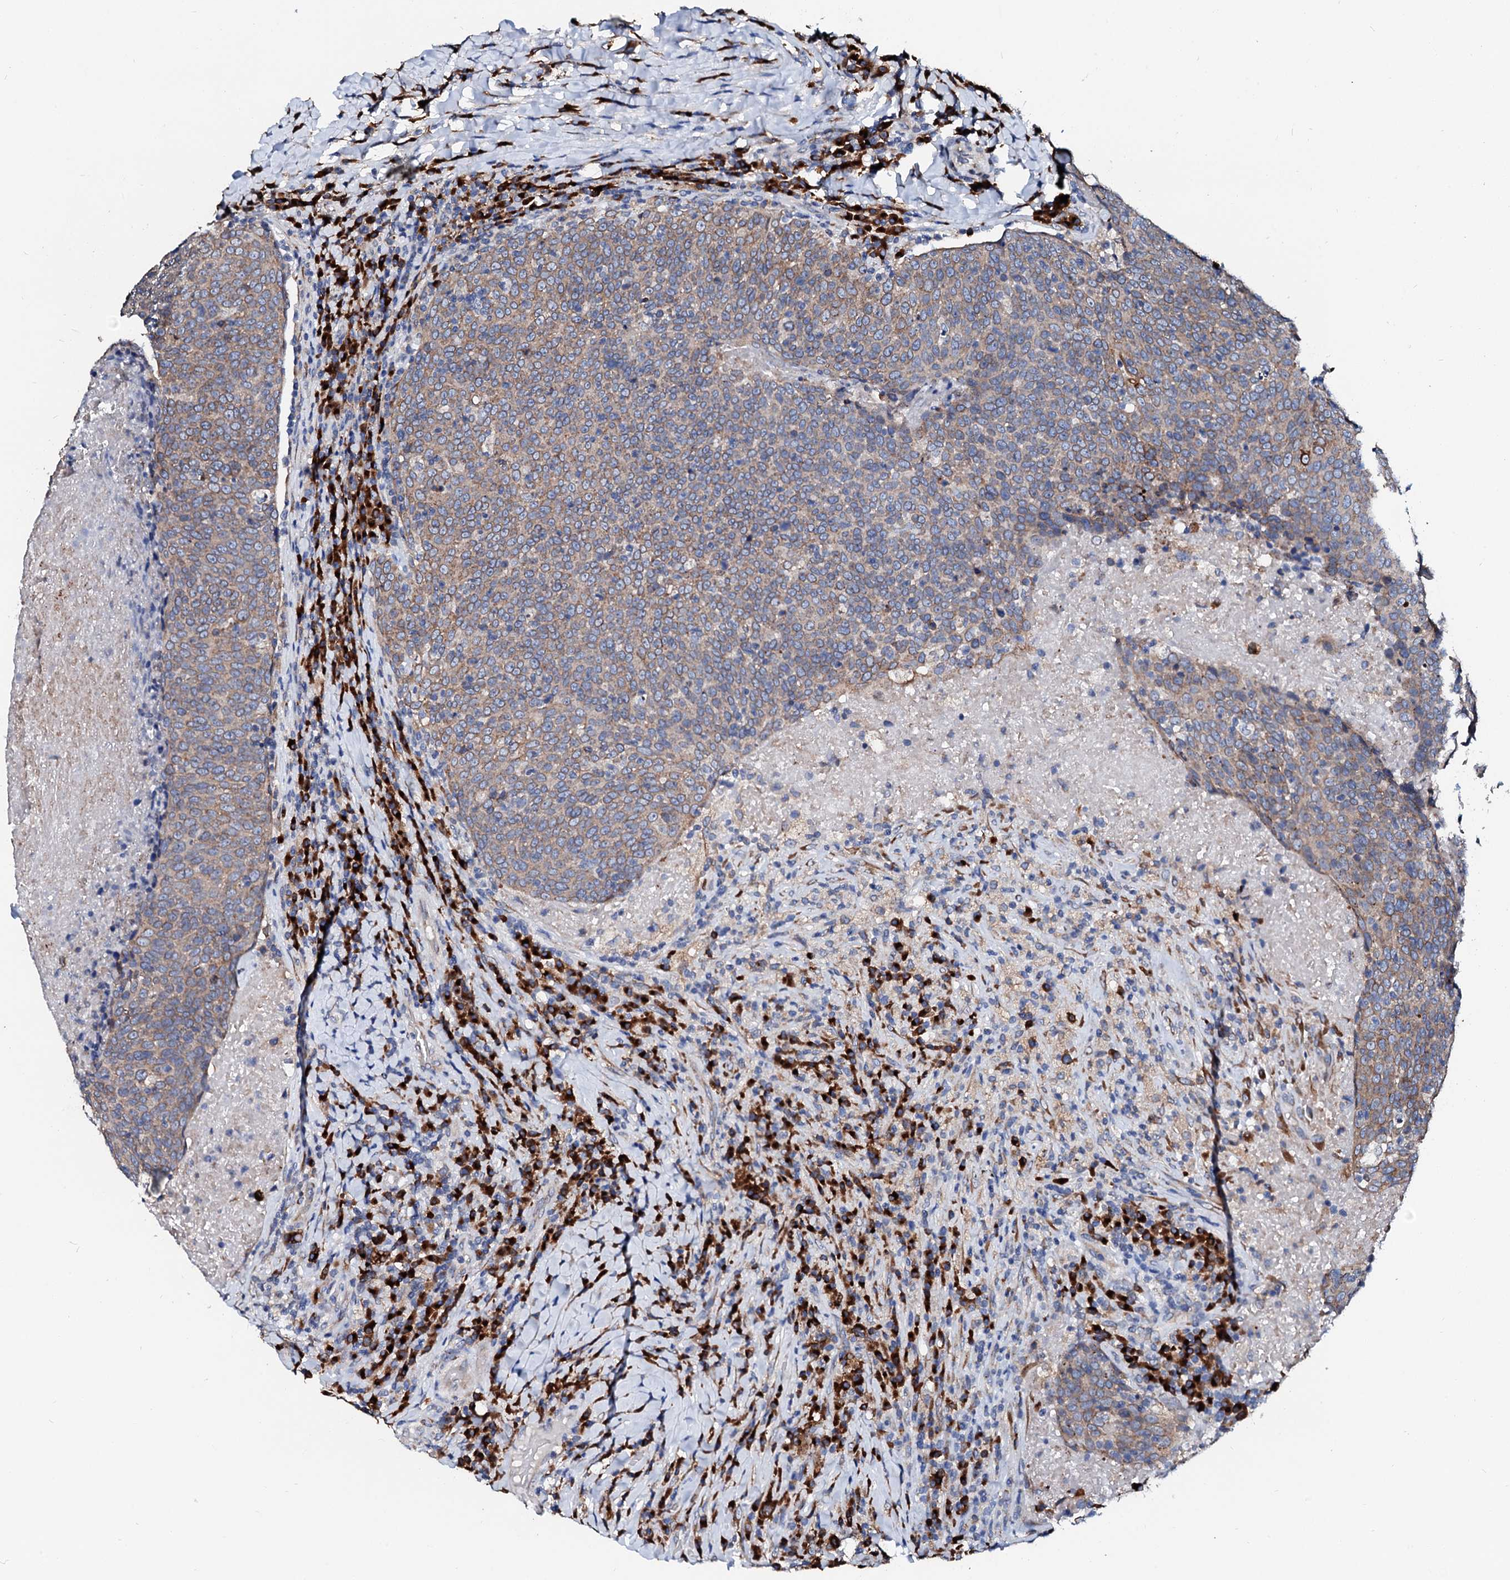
{"staining": {"intensity": "weak", "quantity": "25%-75%", "location": "cytoplasmic/membranous"}, "tissue": "head and neck cancer", "cell_type": "Tumor cells", "image_type": "cancer", "snomed": [{"axis": "morphology", "description": "Squamous cell carcinoma, NOS"}, {"axis": "morphology", "description": "Squamous cell carcinoma, metastatic, NOS"}, {"axis": "topography", "description": "Lymph node"}, {"axis": "topography", "description": "Head-Neck"}], "caption": "Immunohistochemistry staining of head and neck cancer, which displays low levels of weak cytoplasmic/membranous positivity in approximately 25%-75% of tumor cells indicating weak cytoplasmic/membranous protein staining. The staining was performed using DAB (3,3'-diaminobenzidine) (brown) for protein detection and nuclei were counterstained in hematoxylin (blue).", "gene": "LMAN1", "patient": {"sex": "male", "age": 62}}